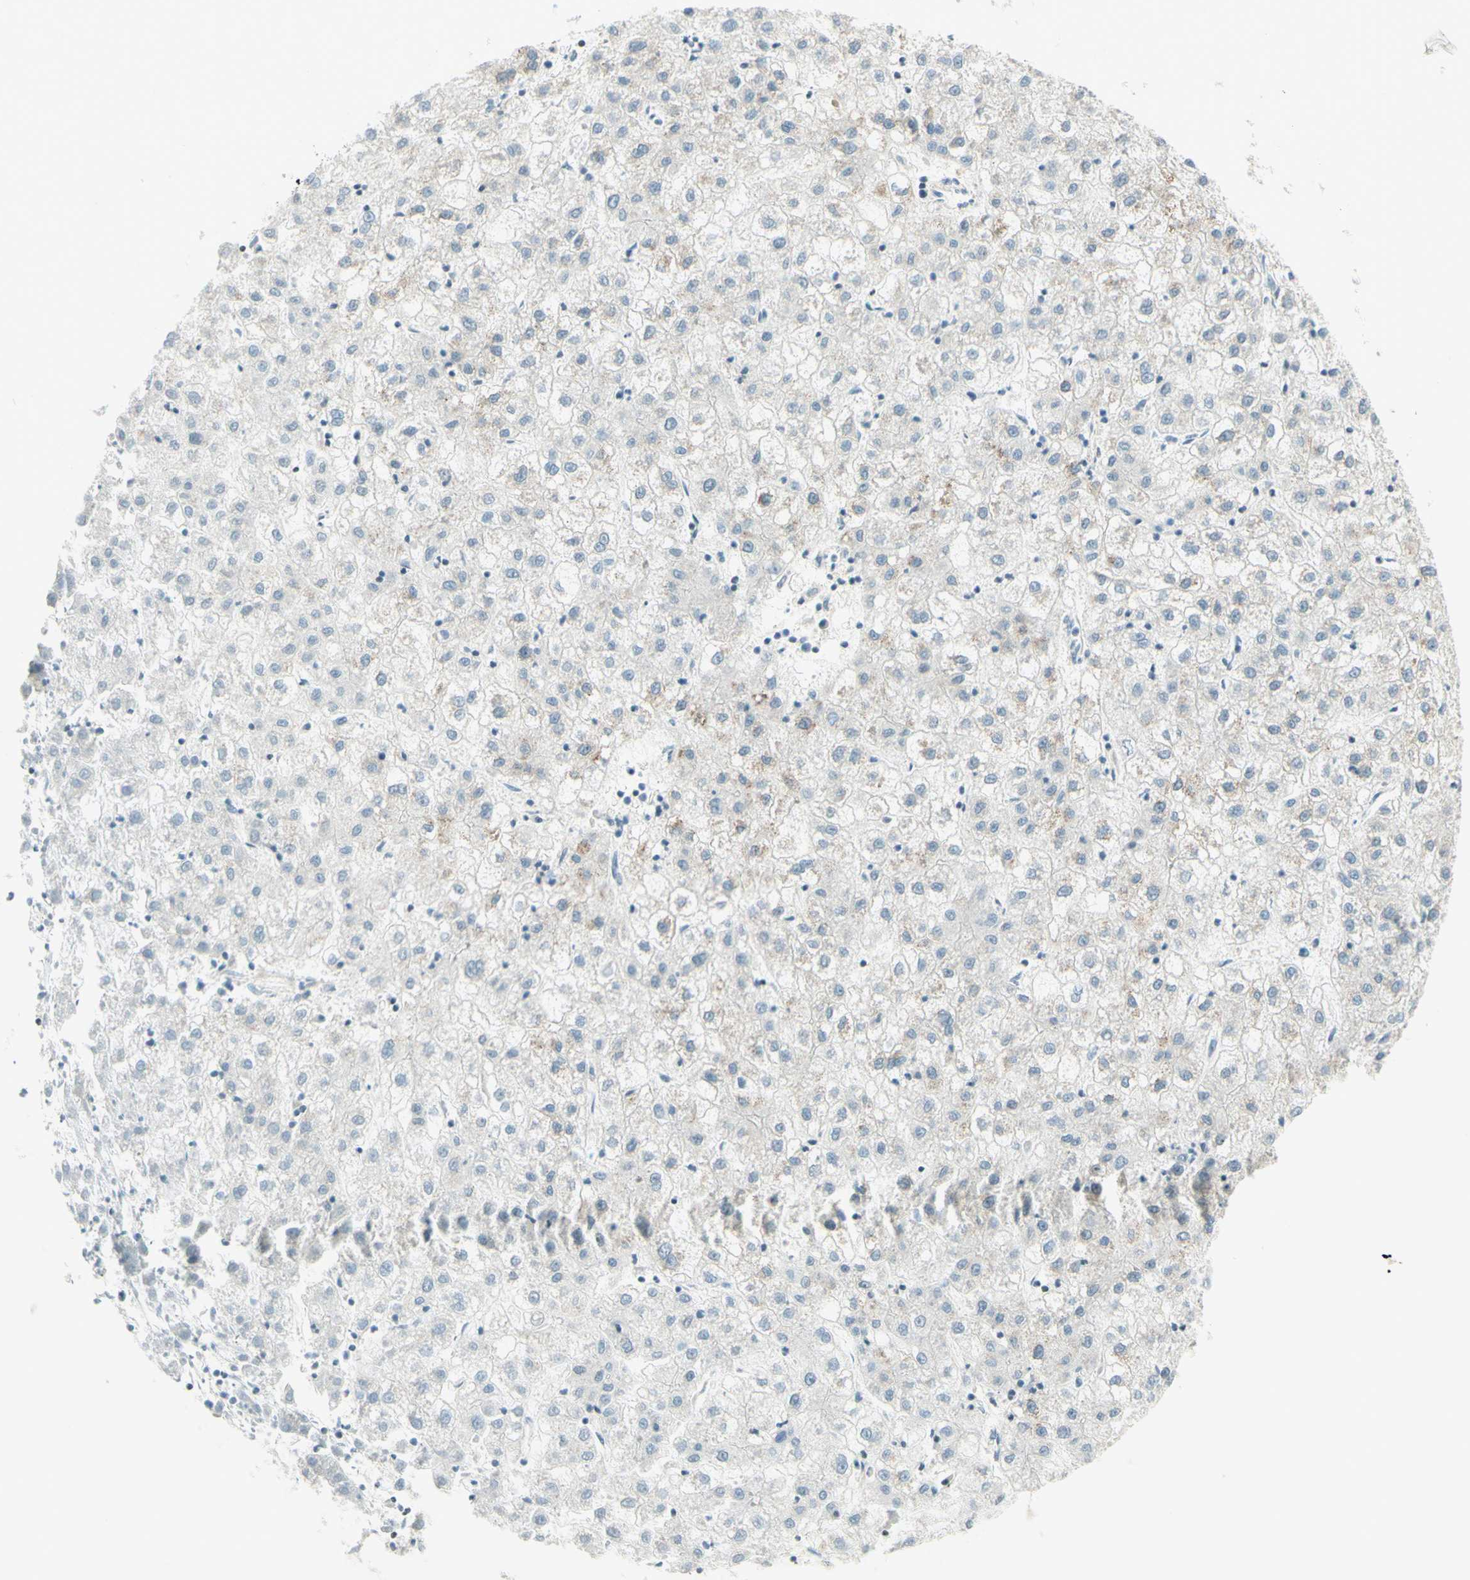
{"staining": {"intensity": "negative", "quantity": "none", "location": "none"}, "tissue": "liver cancer", "cell_type": "Tumor cells", "image_type": "cancer", "snomed": [{"axis": "morphology", "description": "Carcinoma, Hepatocellular, NOS"}, {"axis": "topography", "description": "Liver"}], "caption": "Immunohistochemistry histopathology image of neoplastic tissue: human hepatocellular carcinoma (liver) stained with DAB (3,3'-diaminobenzidine) shows no significant protein positivity in tumor cells. The staining is performed using DAB (3,3'-diaminobenzidine) brown chromogen with nuclei counter-stained in using hematoxylin.", "gene": "JPH1", "patient": {"sex": "male", "age": 72}}